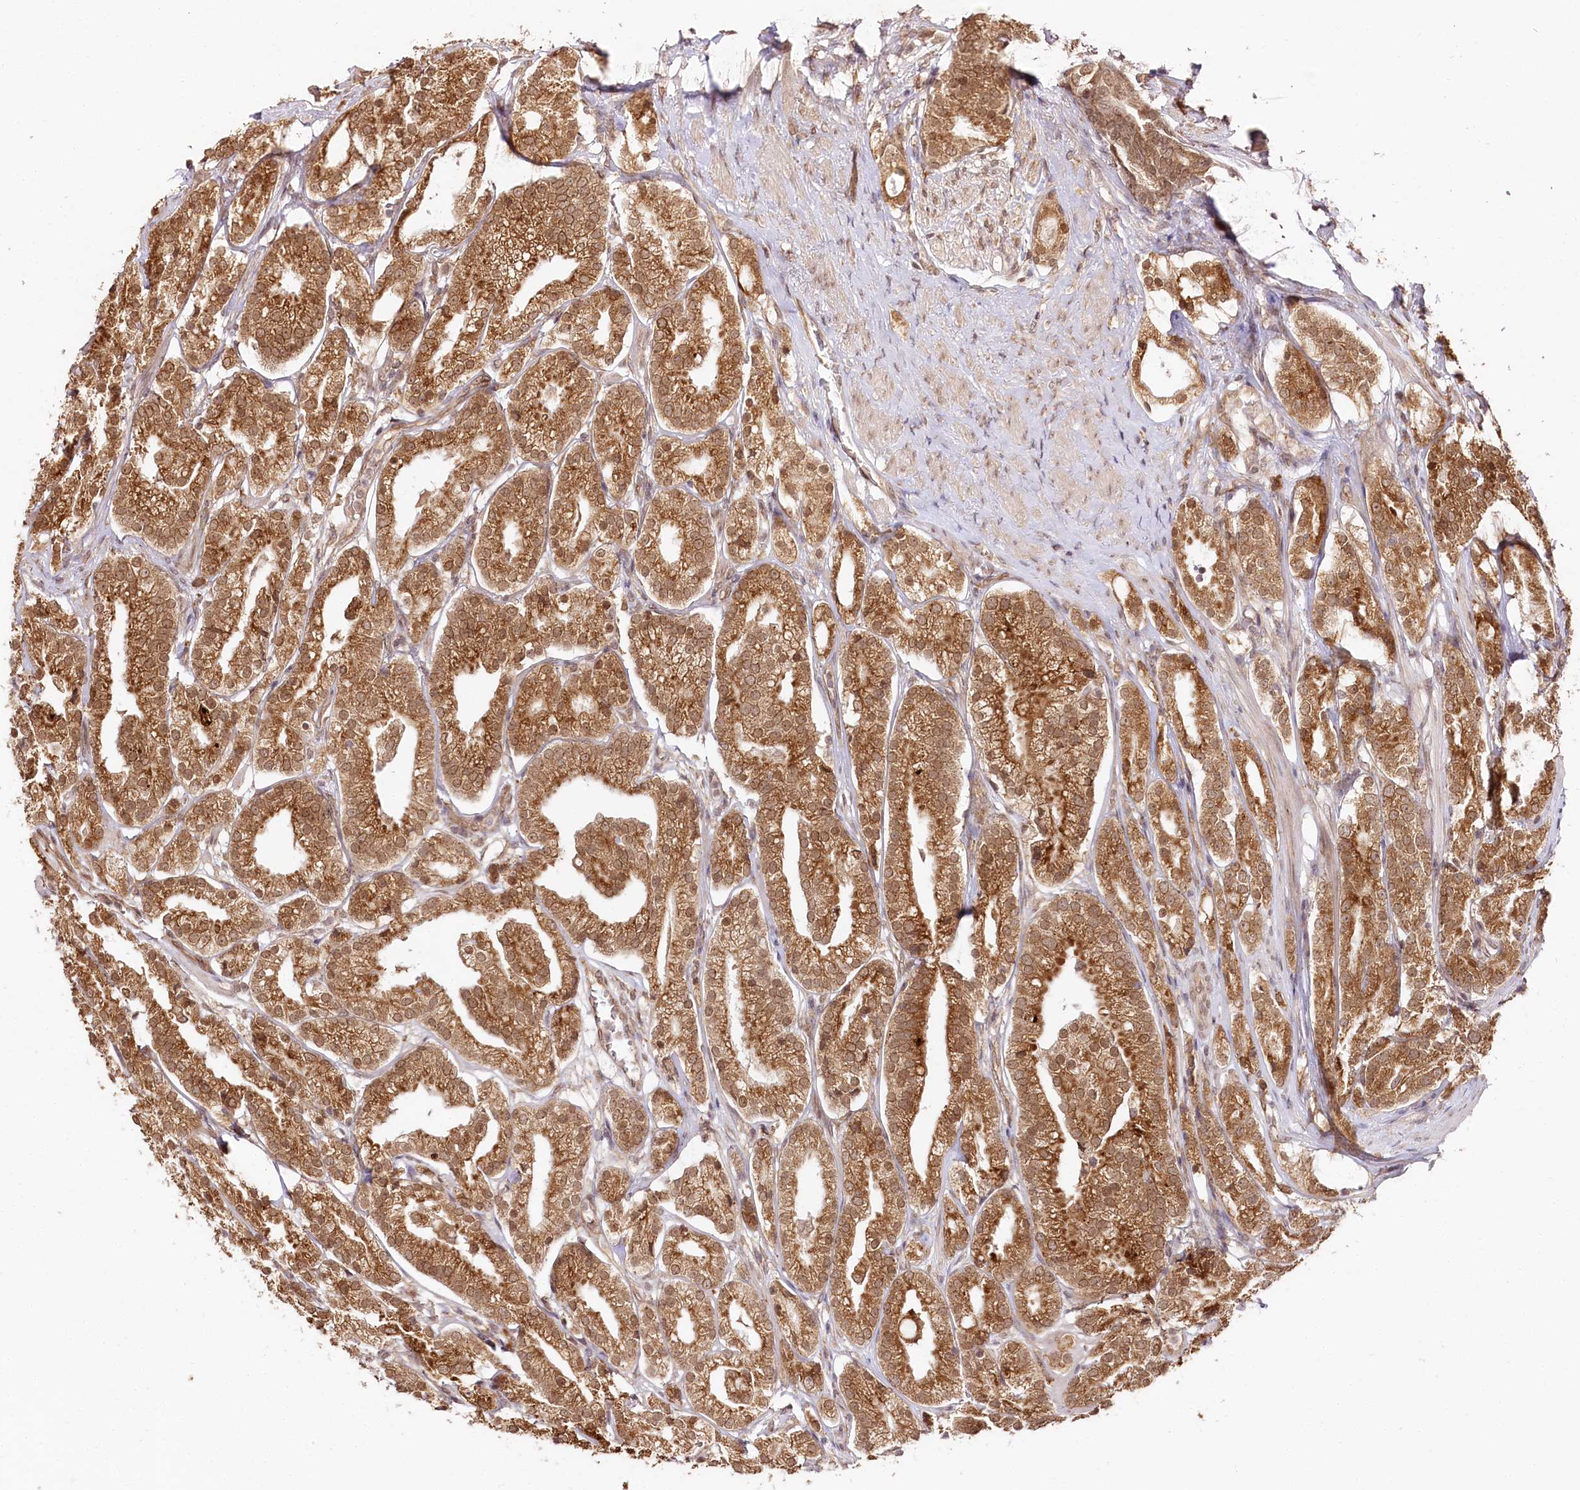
{"staining": {"intensity": "moderate", "quantity": ">75%", "location": "cytoplasmic/membranous,nuclear"}, "tissue": "prostate cancer", "cell_type": "Tumor cells", "image_type": "cancer", "snomed": [{"axis": "morphology", "description": "Adenocarcinoma, High grade"}, {"axis": "topography", "description": "Prostate"}], "caption": "High-grade adenocarcinoma (prostate) tissue reveals moderate cytoplasmic/membranous and nuclear positivity in about >75% of tumor cells The staining was performed using DAB to visualize the protein expression in brown, while the nuclei were stained in blue with hematoxylin (Magnification: 20x).", "gene": "ENSG00000144785", "patient": {"sex": "male", "age": 69}}